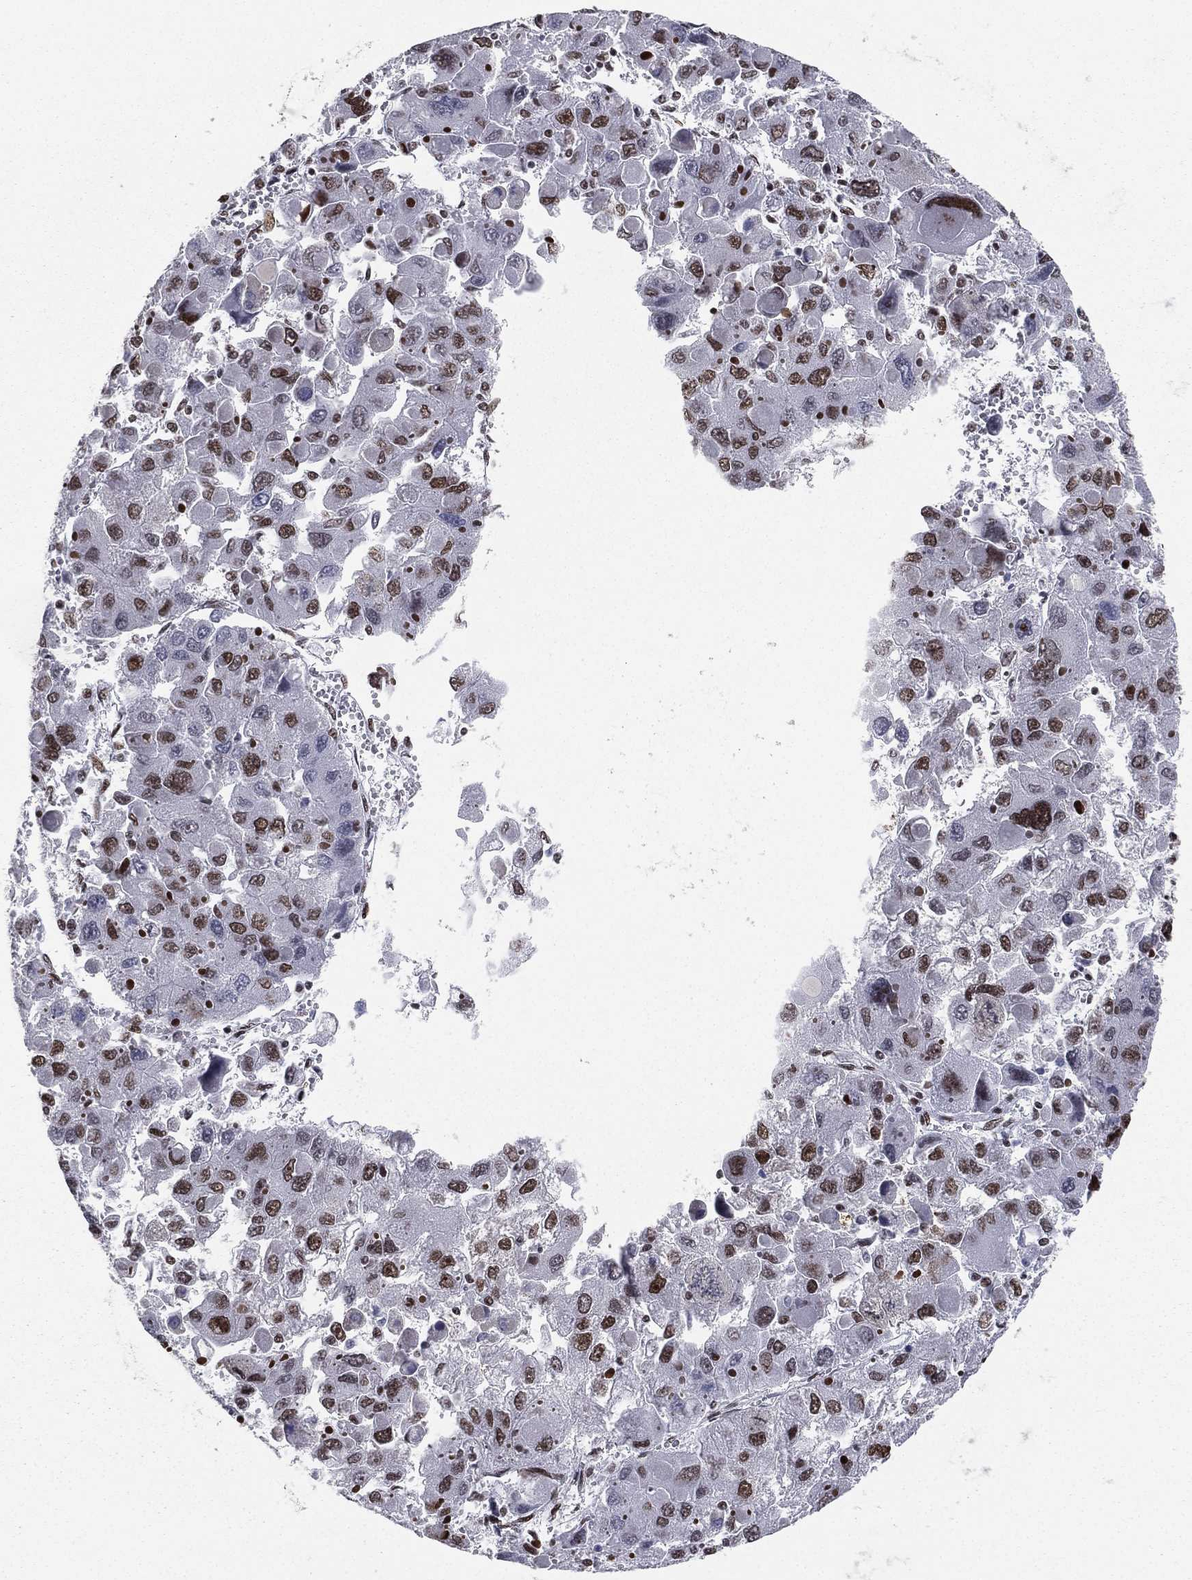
{"staining": {"intensity": "strong", "quantity": "<25%", "location": "nuclear"}, "tissue": "liver cancer", "cell_type": "Tumor cells", "image_type": "cancer", "snomed": [{"axis": "morphology", "description": "Carcinoma, Hepatocellular, NOS"}, {"axis": "topography", "description": "Liver"}], "caption": "A histopathology image of liver cancer (hepatocellular carcinoma) stained for a protein demonstrates strong nuclear brown staining in tumor cells. (Stains: DAB (3,3'-diaminobenzidine) in brown, nuclei in blue, Microscopy: brightfield microscopy at high magnification).", "gene": "RTF1", "patient": {"sex": "female", "age": 41}}